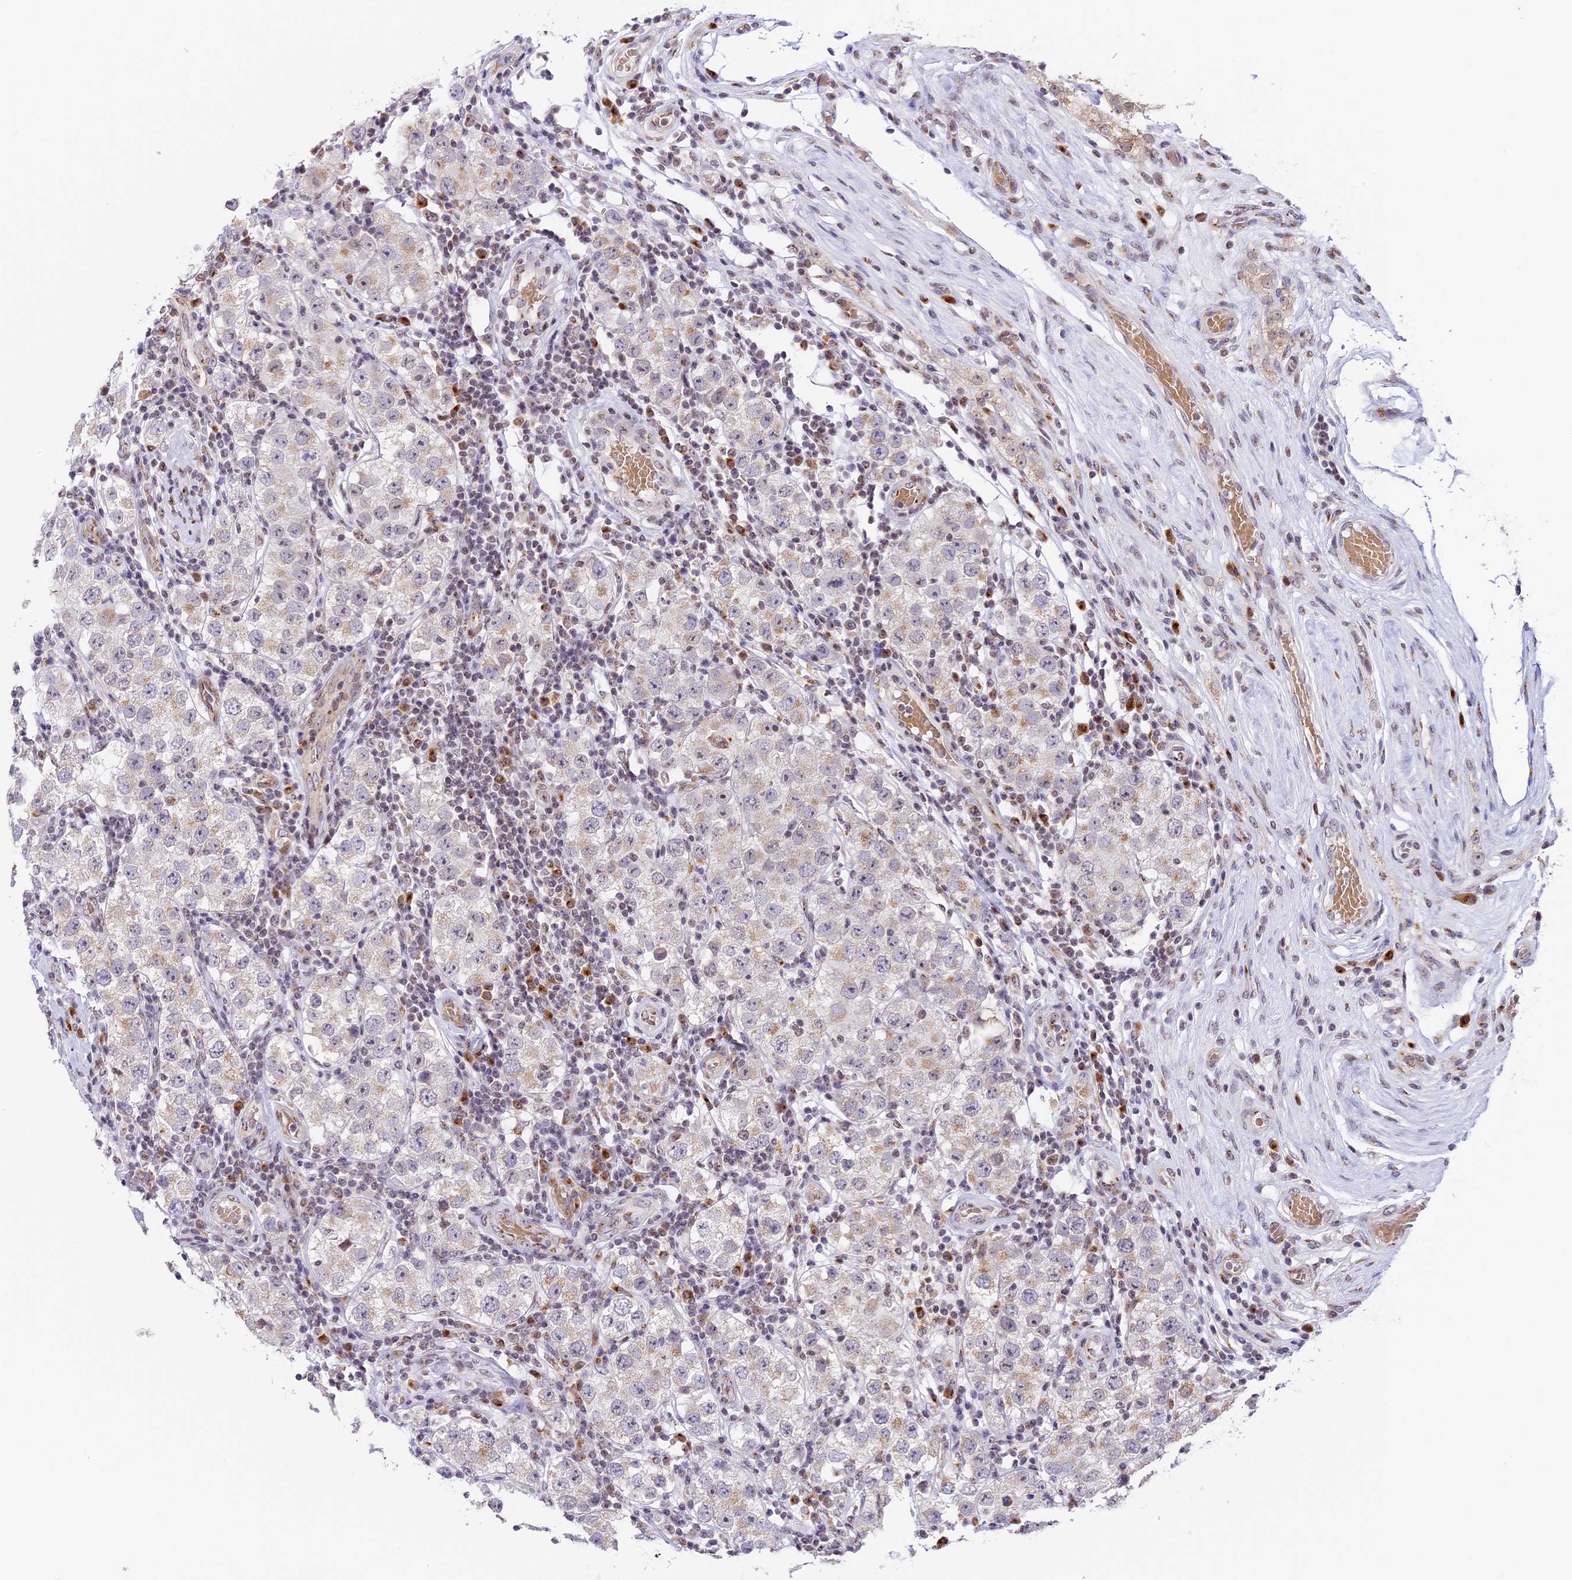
{"staining": {"intensity": "weak", "quantity": "<25%", "location": "cytoplasmic/membranous"}, "tissue": "testis cancer", "cell_type": "Tumor cells", "image_type": "cancer", "snomed": [{"axis": "morphology", "description": "Seminoma, NOS"}, {"axis": "topography", "description": "Testis"}], "caption": "Immunohistochemical staining of human testis cancer (seminoma) displays no significant expression in tumor cells.", "gene": "HEATR5B", "patient": {"sex": "male", "age": 34}}